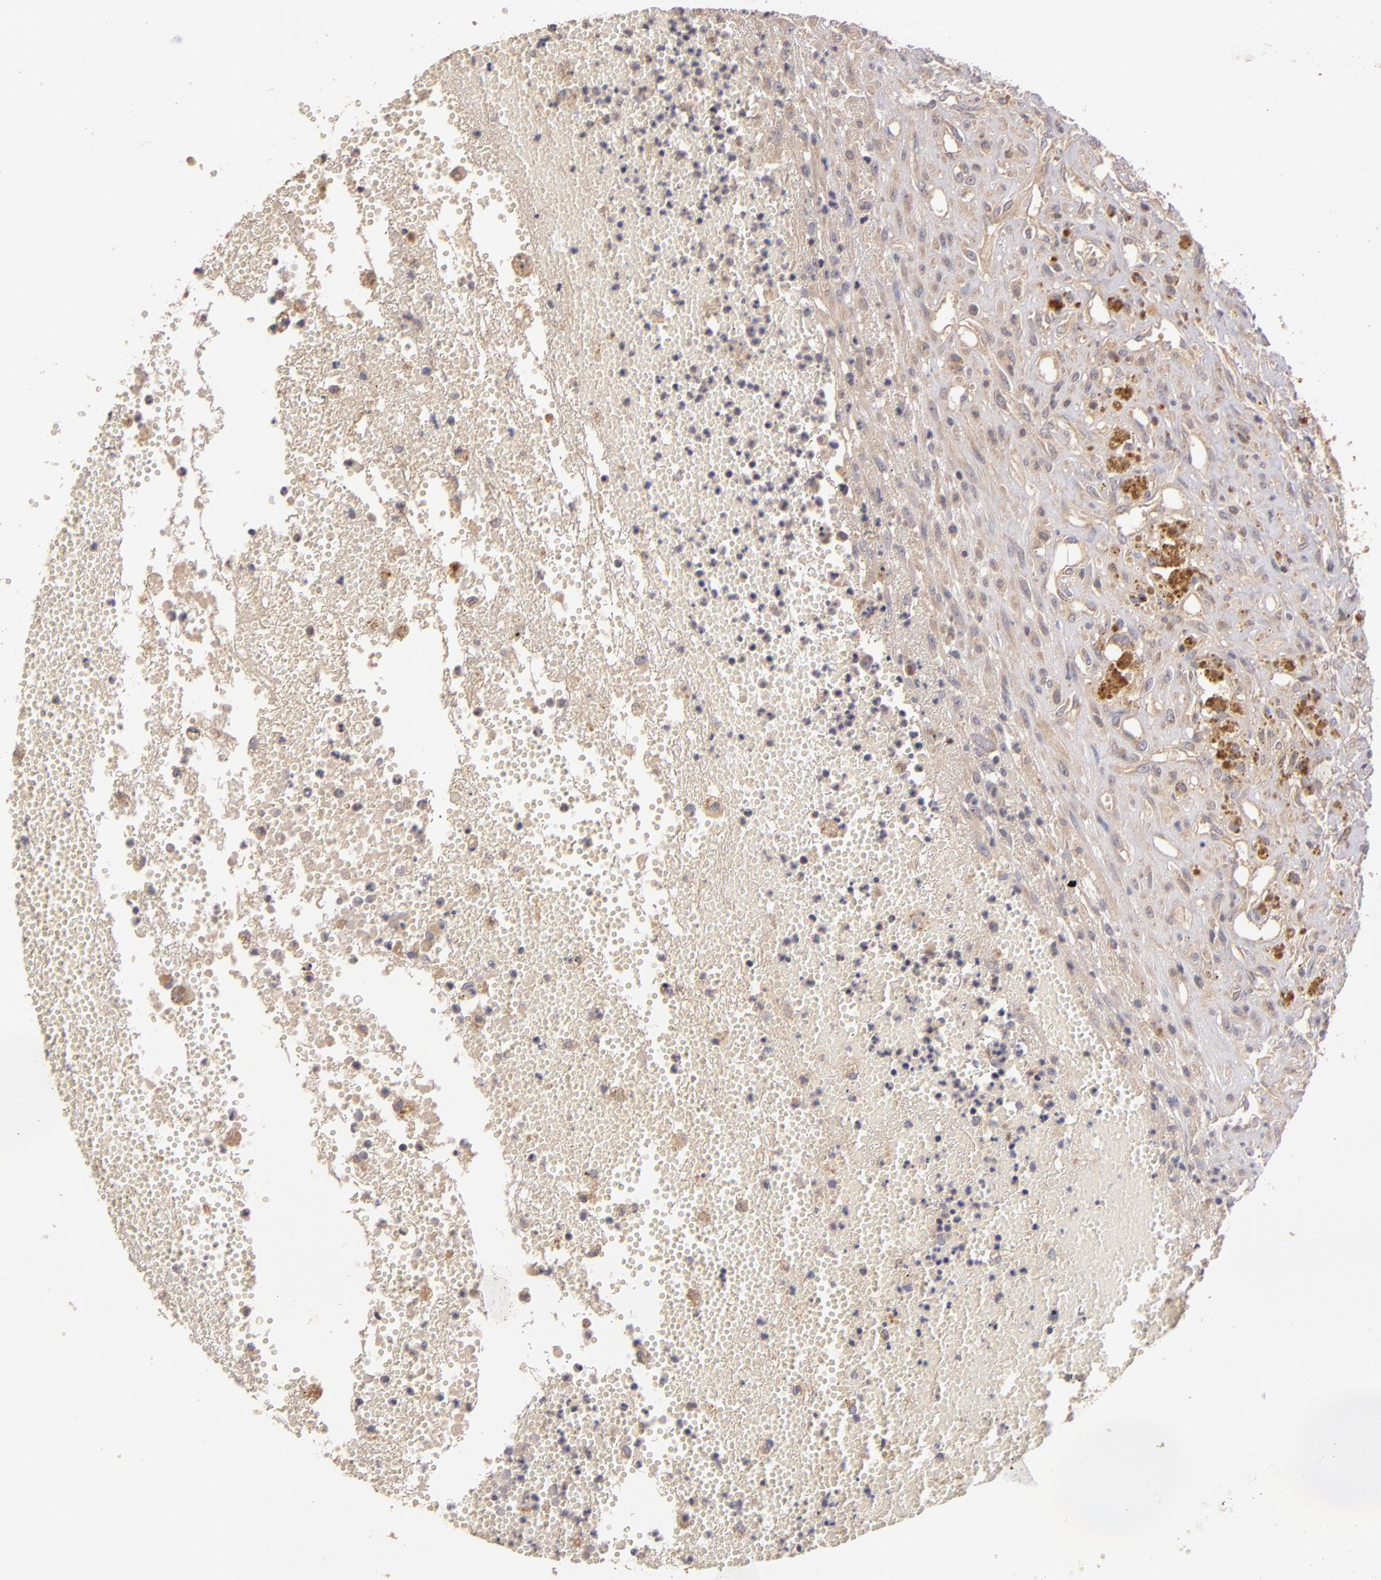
{"staining": {"intensity": "weak", "quantity": "25%-75%", "location": "cytoplasmic/membranous"}, "tissue": "glioma", "cell_type": "Tumor cells", "image_type": "cancer", "snomed": [{"axis": "morphology", "description": "Glioma, malignant, High grade"}, {"axis": "topography", "description": "Brain"}], "caption": "This histopathology image displays high-grade glioma (malignant) stained with IHC to label a protein in brown. The cytoplasmic/membranous of tumor cells show weak positivity for the protein. Nuclei are counter-stained blue.", "gene": "UPF3B", "patient": {"sex": "male", "age": 66}}